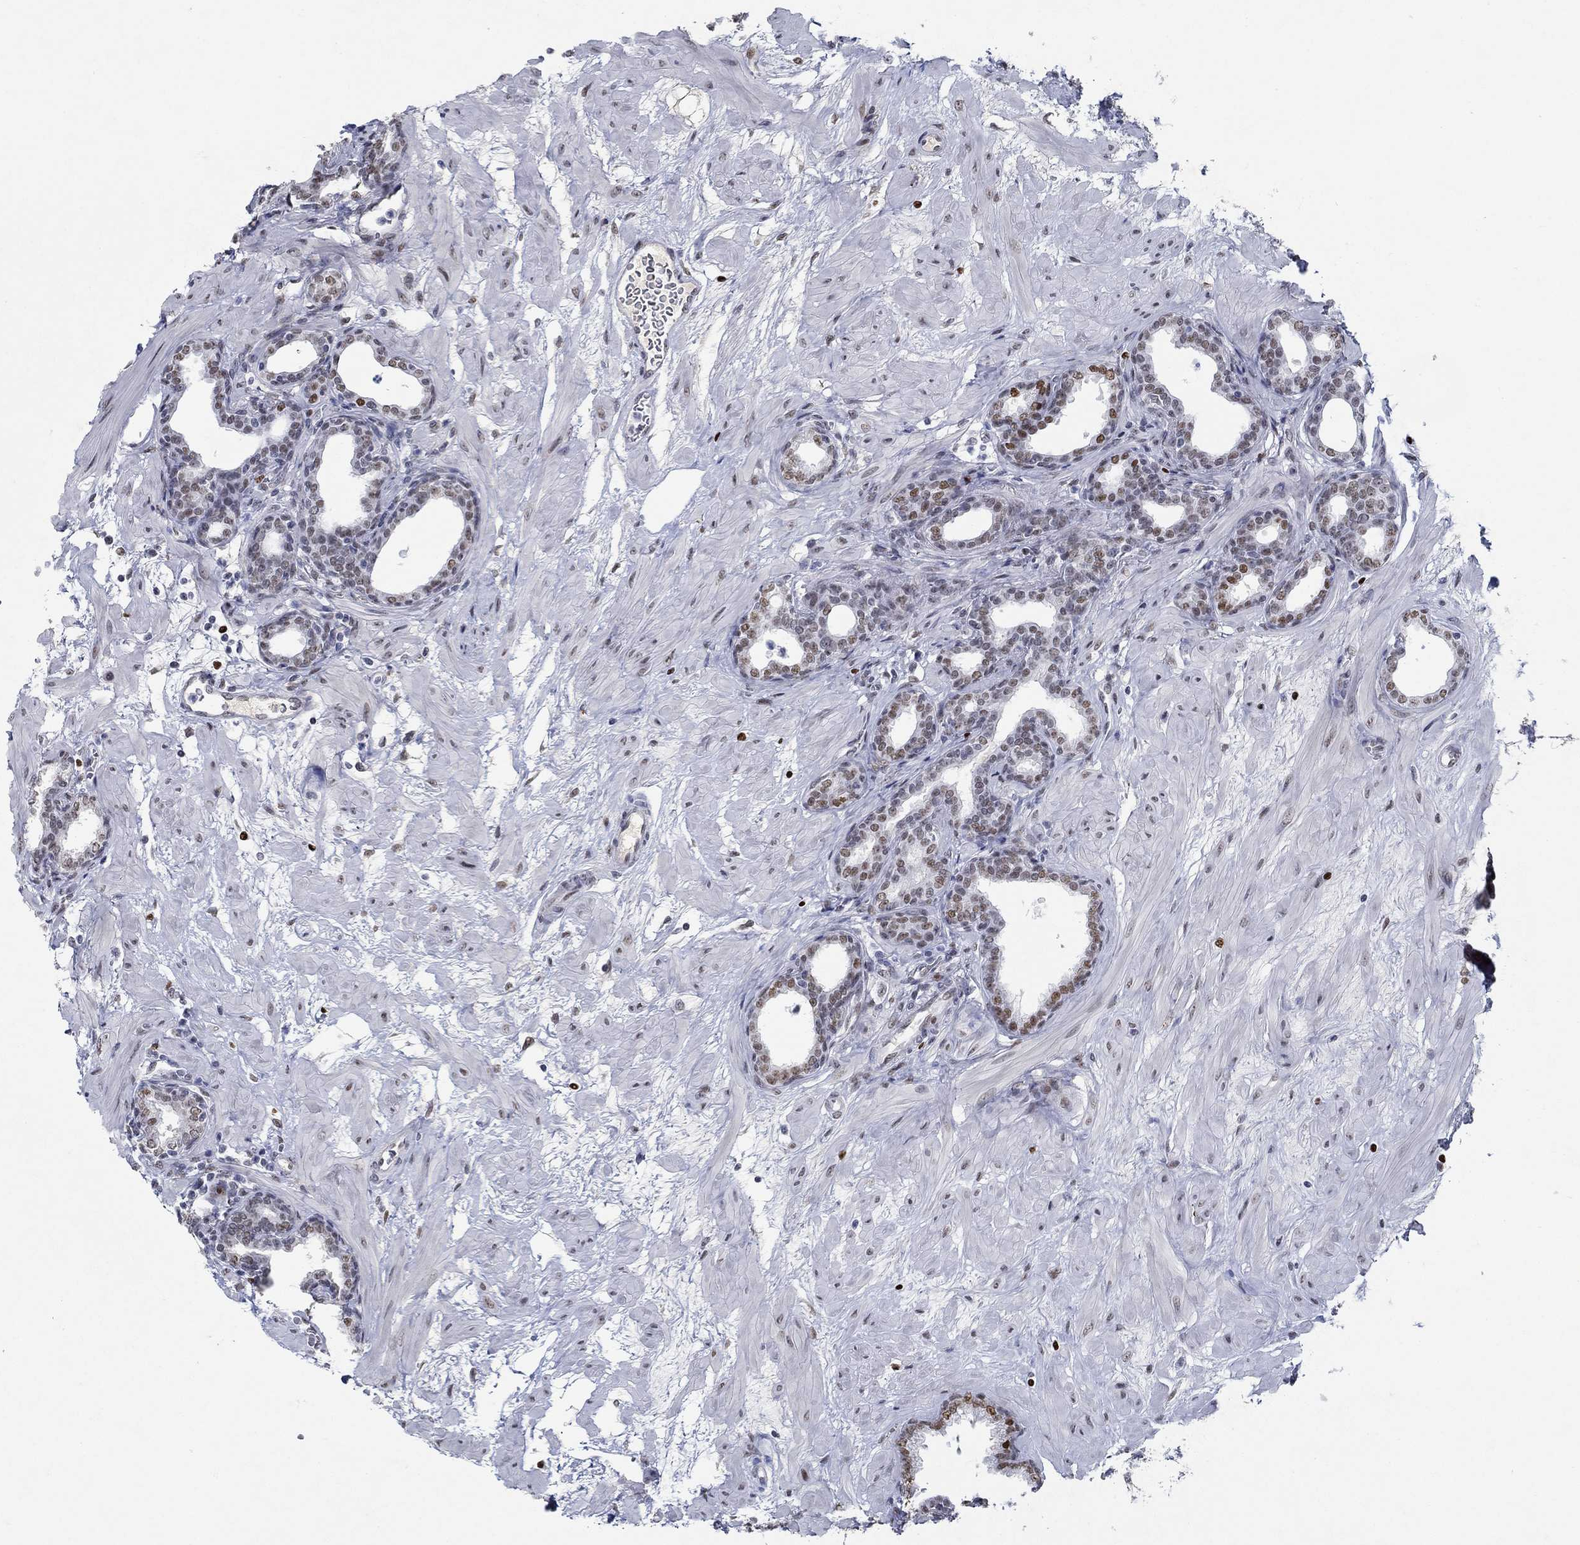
{"staining": {"intensity": "moderate", "quantity": "25%-75%", "location": "nuclear"}, "tissue": "prostate", "cell_type": "Glandular cells", "image_type": "normal", "snomed": [{"axis": "morphology", "description": "Normal tissue, NOS"}, {"axis": "topography", "description": "Prostate"}], "caption": "Immunohistochemical staining of benign human prostate shows 25%-75% levels of moderate nuclear protein expression in approximately 25%-75% of glandular cells.", "gene": "GATA2", "patient": {"sex": "male", "age": 37}}